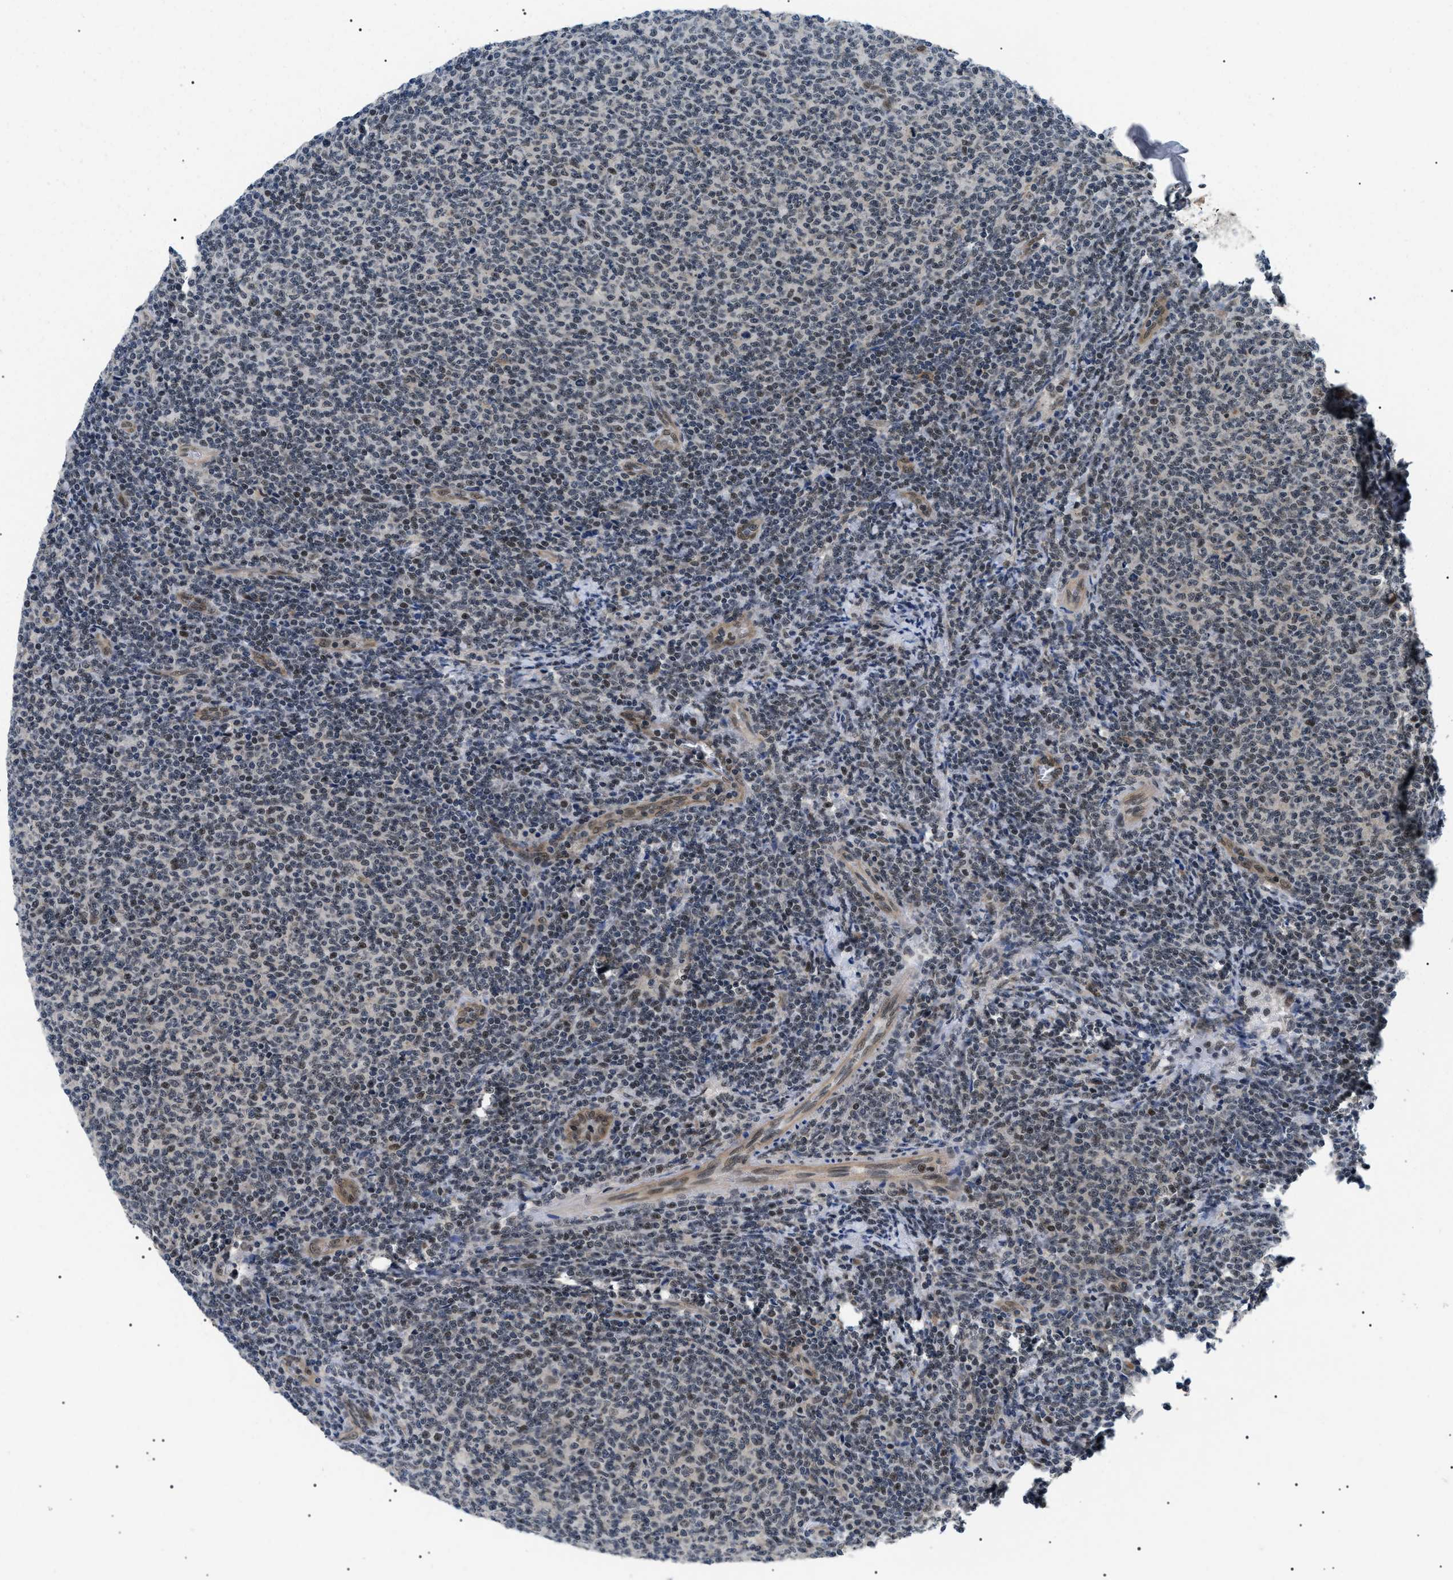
{"staining": {"intensity": "strong", "quantity": "25%-75%", "location": "nuclear"}, "tissue": "lymphoma", "cell_type": "Tumor cells", "image_type": "cancer", "snomed": [{"axis": "morphology", "description": "Malignant lymphoma, non-Hodgkin's type, Low grade"}, {"axis": "topography", "description": "Lymph node"}], "caption": "The photomicrograph exhibits immunohistochemical staining of lymphoma. There is strong nuclear staining is seen in about 25%-75% of tumor cells.", "gene": "CWC25", "patient": {"sex": "male", "age": 66}}